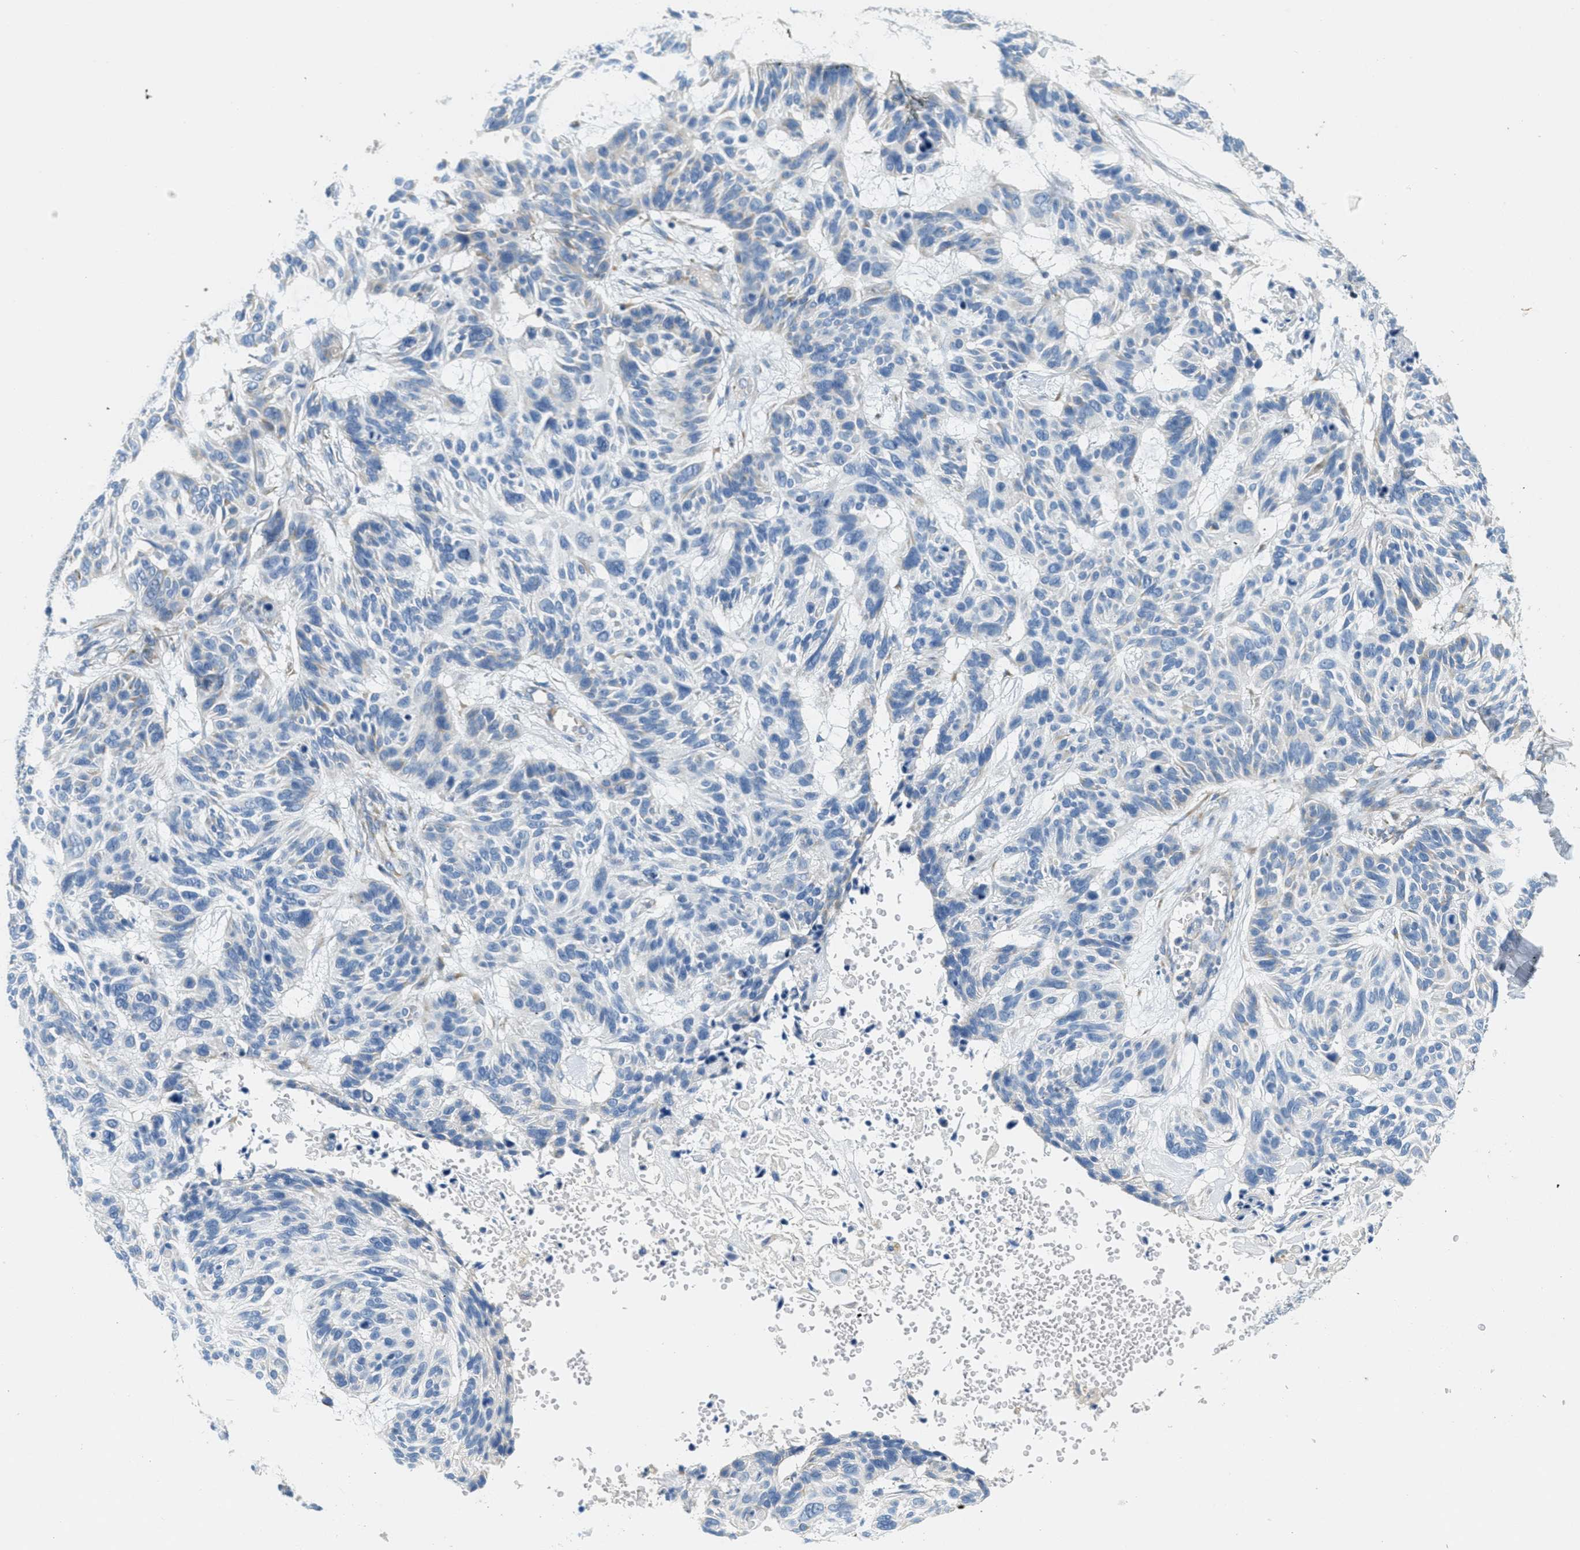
{"staining": {"intensity": "negative", "quantity": "none", "location": "none"}, "tissue": "skin cancer", "cell_type": "Tumor cells", "image_type": "cancer", "snomed": [{"axis": "morphology", "description": "Basal cell carcinoma"}, {"axis": "topography", "description": "Skin"}], "caption": "Human skin cancer stained for a protein using immunohistochemistry displays no expression in tumor cells.", "gene": "CA4", "patient": {"sex": "male", "age": 85}}